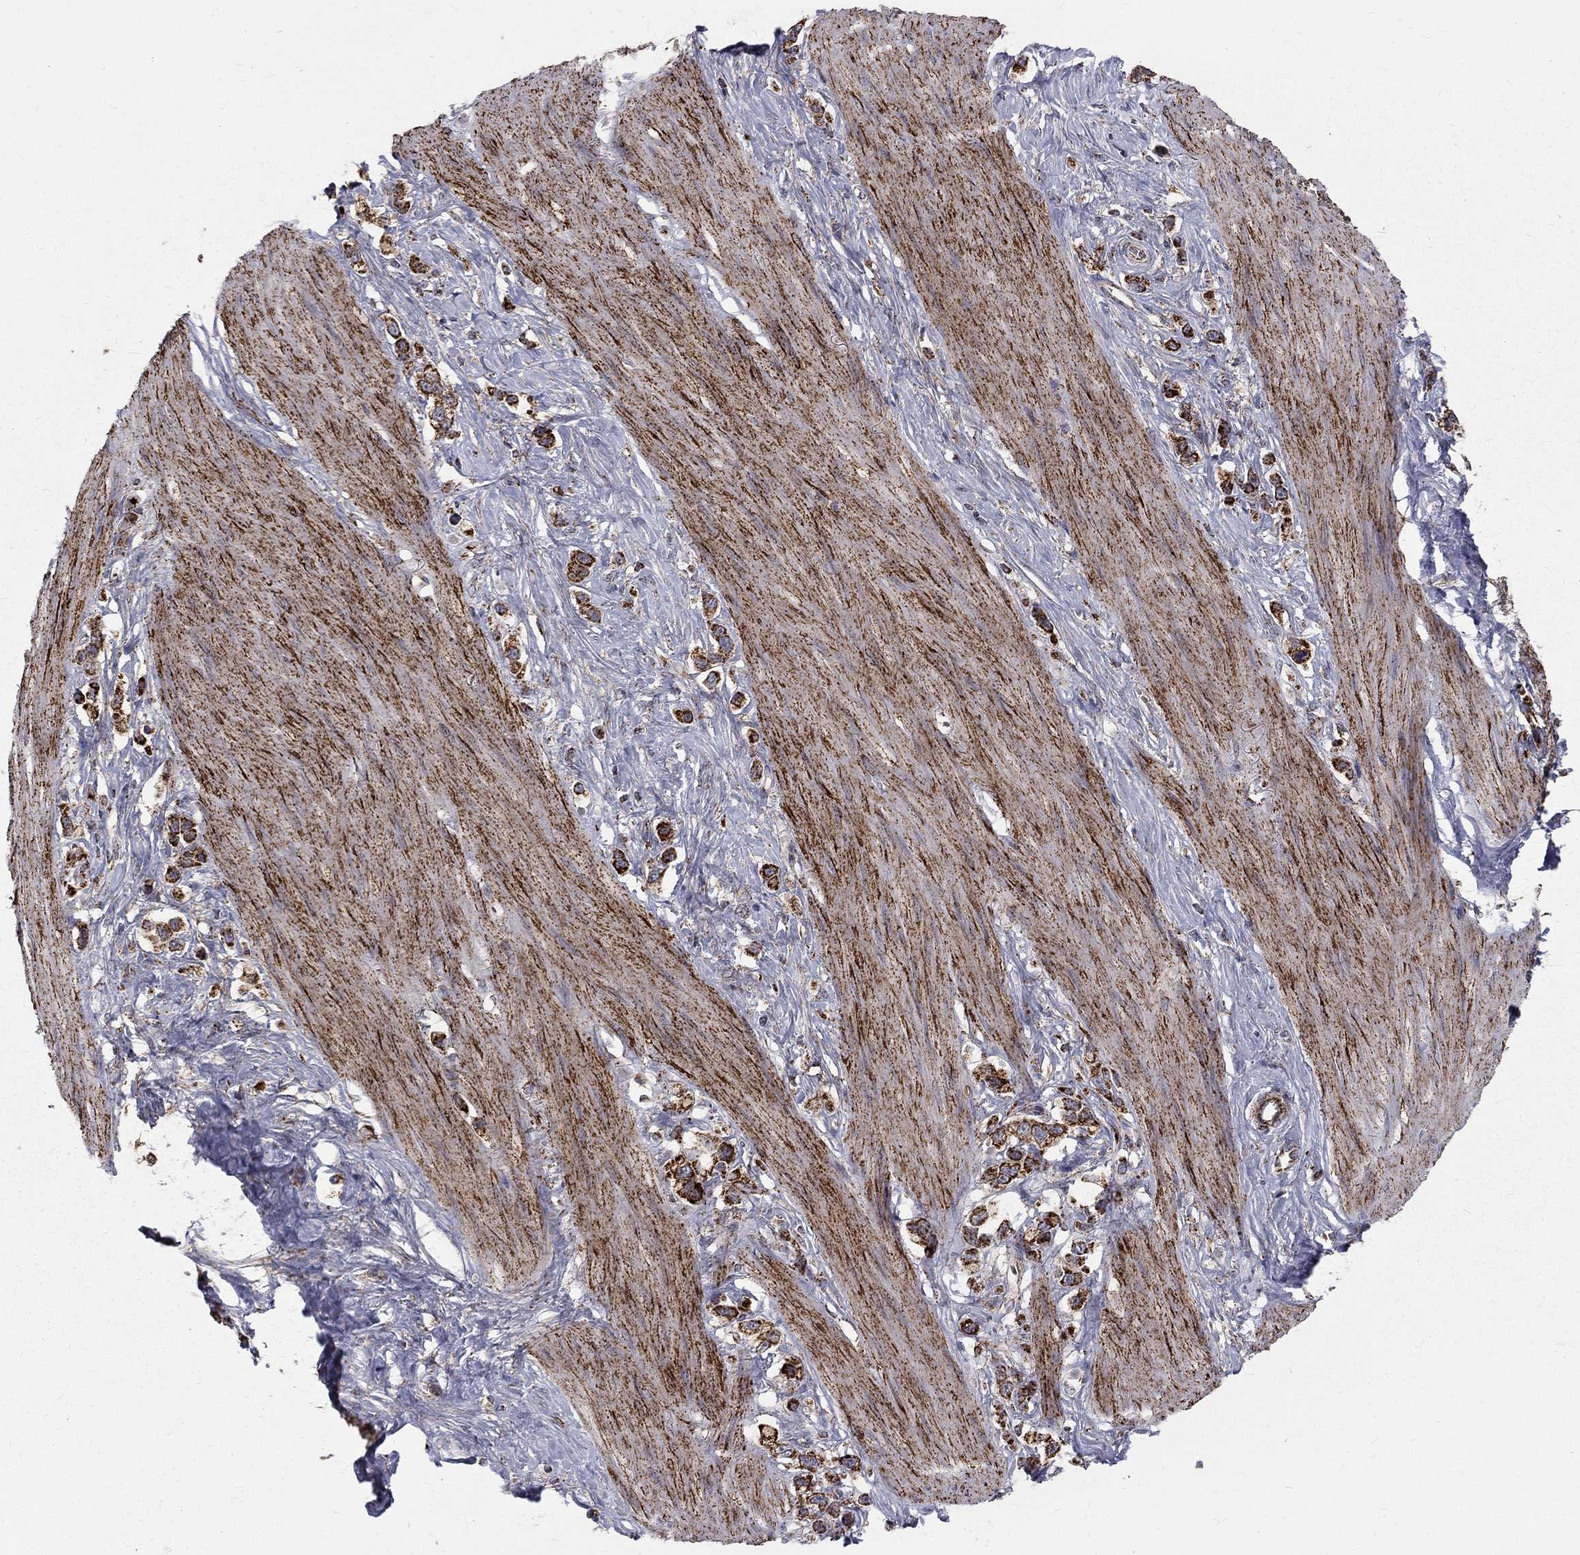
{"staining": {"intensity": "strong", "quantity": ">75%", "location": "cytoplasmic/membranous"}, "tissue": "stomach cancer", "cell_type": "Tumor cells", "image_type": "cancer", "snomed": [{"axis": "morphology", "description": "Normal tissue, NOS"}, {"axis": "morphology", "description": "Adenocarcinoma, NOS"}, {"axis": "morphology", "description": "Adenocarcinoma, High grade"}, {"axis": "topography", "description": "Stomach, upper"}, {"axis": "topography", "description": "Stomach"}], "caption": "Stomach cancer stained for a protein (brown) exhibits strong cytoplasmic/membranous positive expression in approximately >75% of tumor cells.", "gene": "ALDH1B1", "patient": {"sex": "female", "age": 65}}